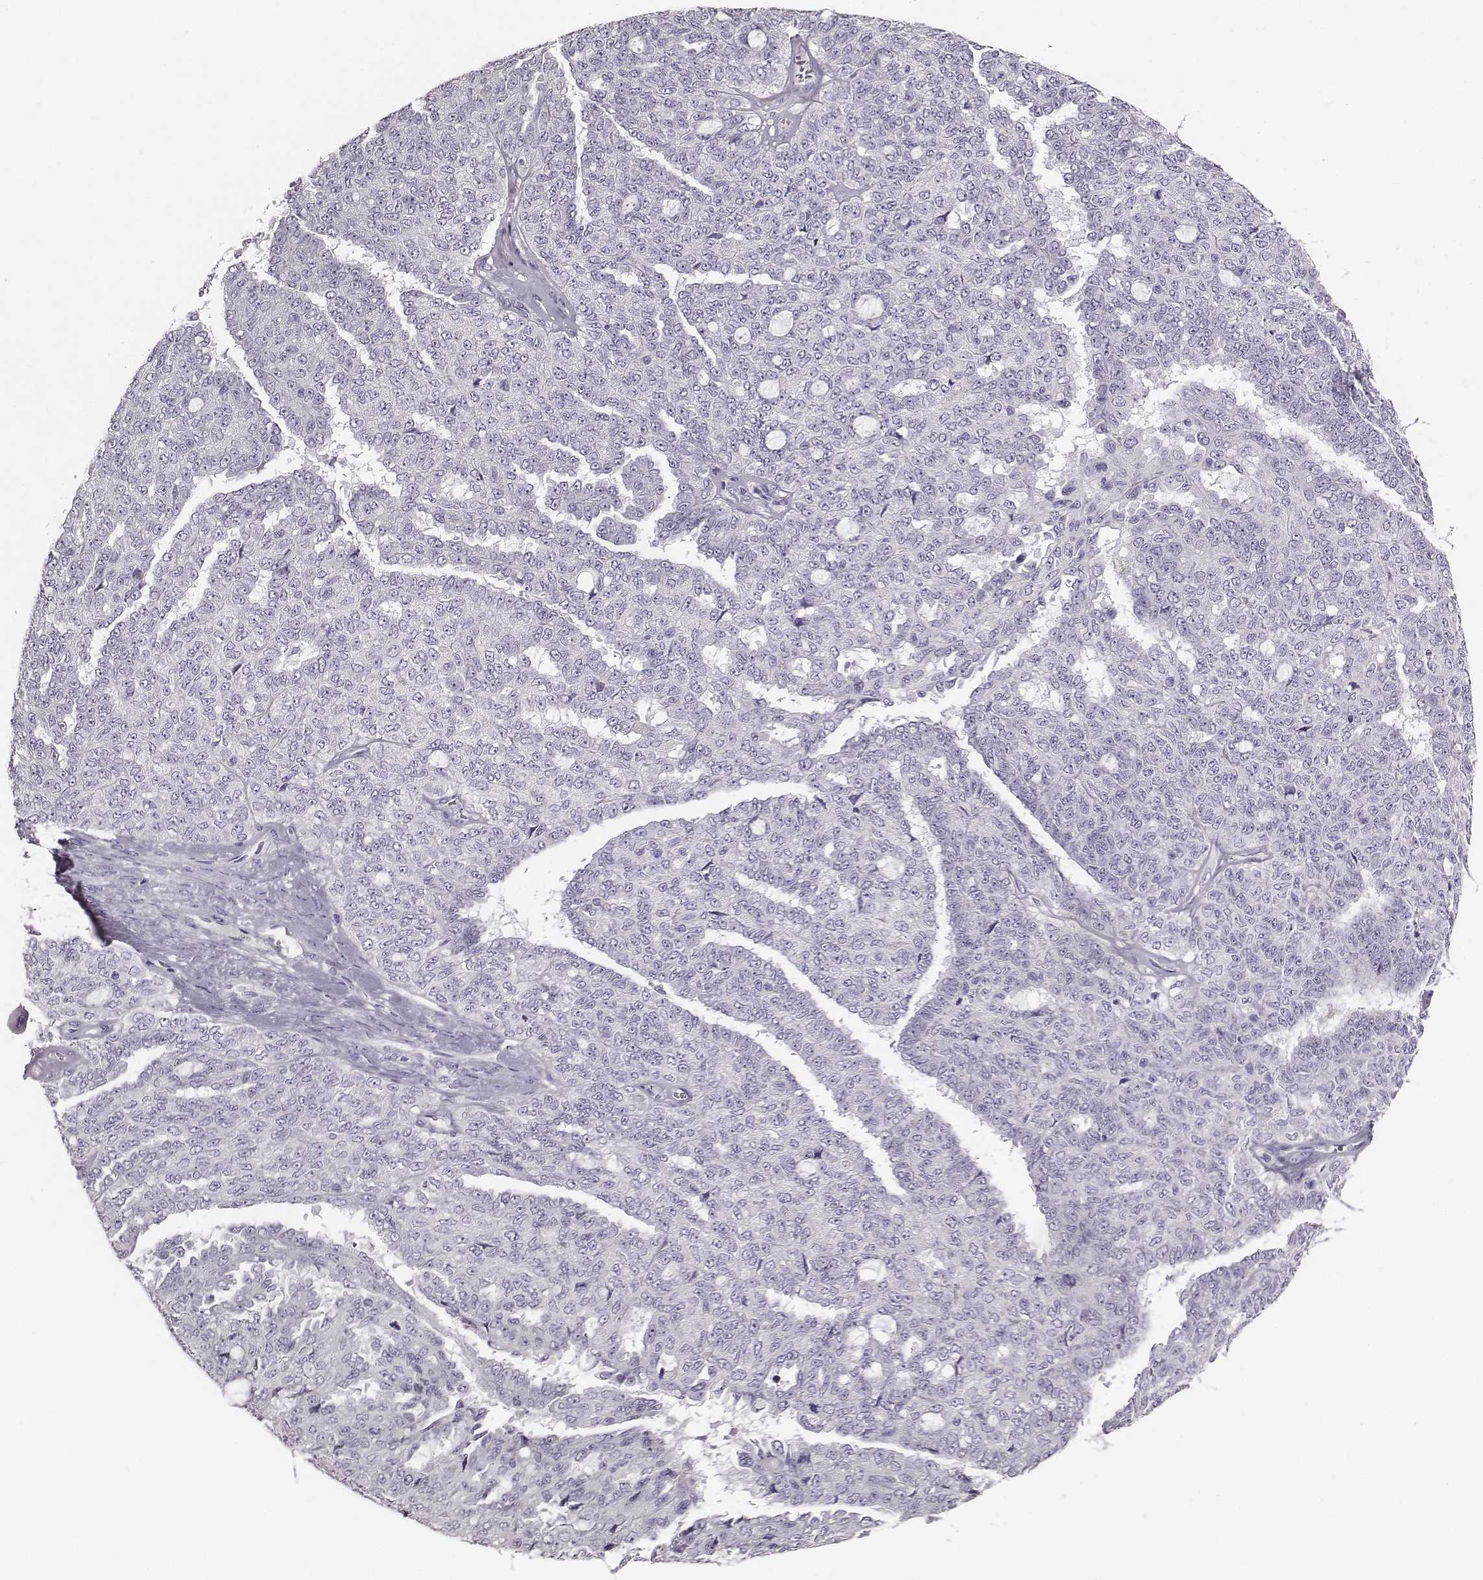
{"staining": {"intensity": "negative", "quantity": "none", "location": "none"}, "tissue": "ovarian cancer", "cell_type": "Tumor cells", "image_type": "cancer", "snomed": [{"axis": "morphology", "description": "Cystadenocarcinoma, serous, NOS"}, {"axis": "topography", "description": "Ovary"}], "caption": "Ovarian serous cystadenocarcinoma was stained to show a protein in brown. There is no significant expression in tumor cells.", "gene": "CRISP1", "patient": {"sex": "female", "age": 71}}